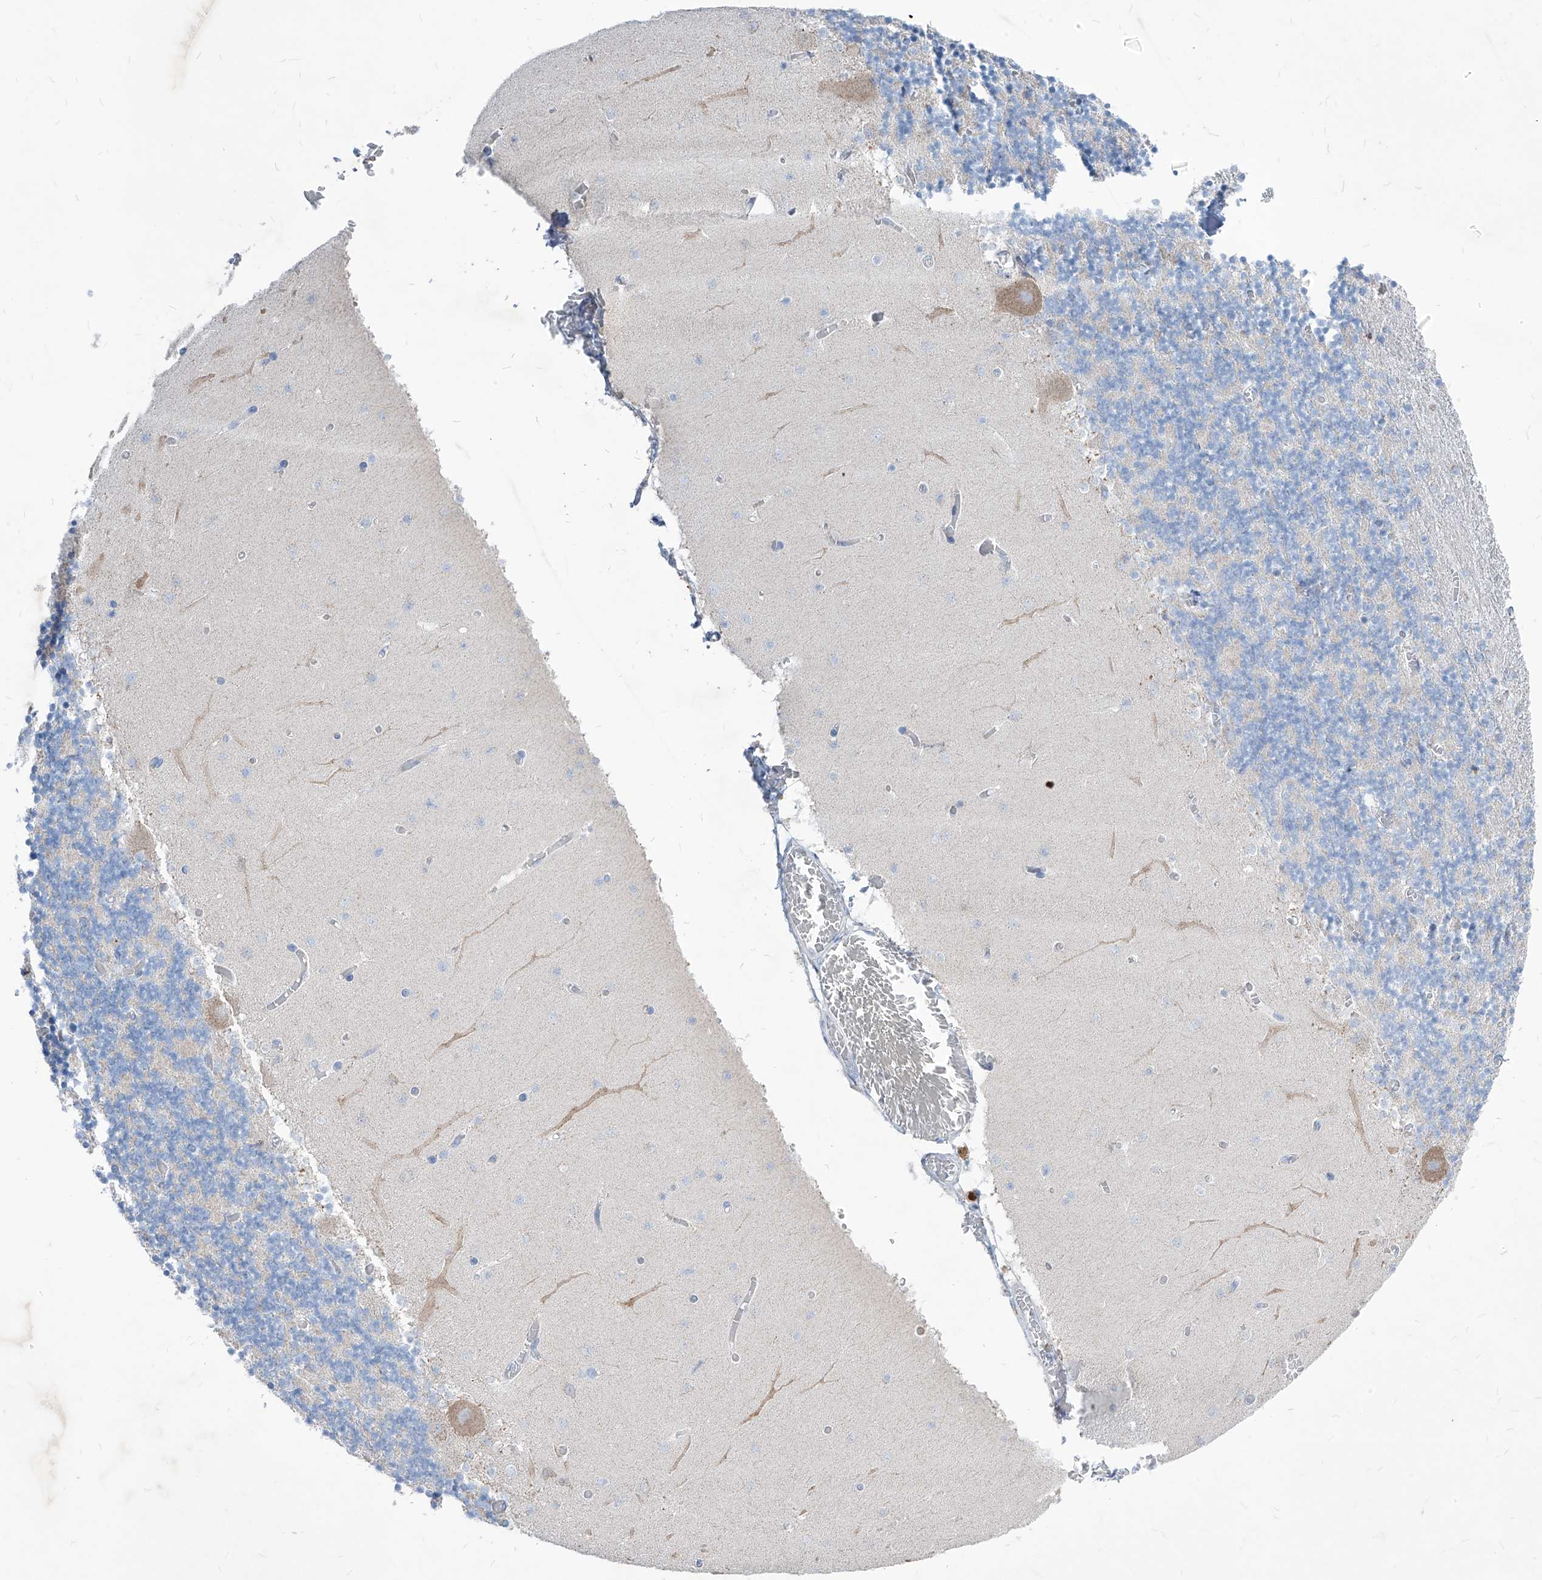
{"staining": {"intensity": "negative", "quantity": "none", "location": "none"}, "tissue": "cerebellum", "cell_type": "Cells in granular layer", "image_type": "normal", "snomed": [{"axis": "morphology", "description": "Normal tissue, NOS"}, {"axis": "topography", "description": "Cerebellum"}], "caption": "Immunohistochemistry (IHC) of normal cerebellum reveals no staining in cells in granular layer. (Stains: DAB immunohistochemistry with hematoxylin counter stain, Microscopy: brightfield microscopy at high magnification).", "gene": "AGPS", "patient": {"sex": "female", "age": 28}}